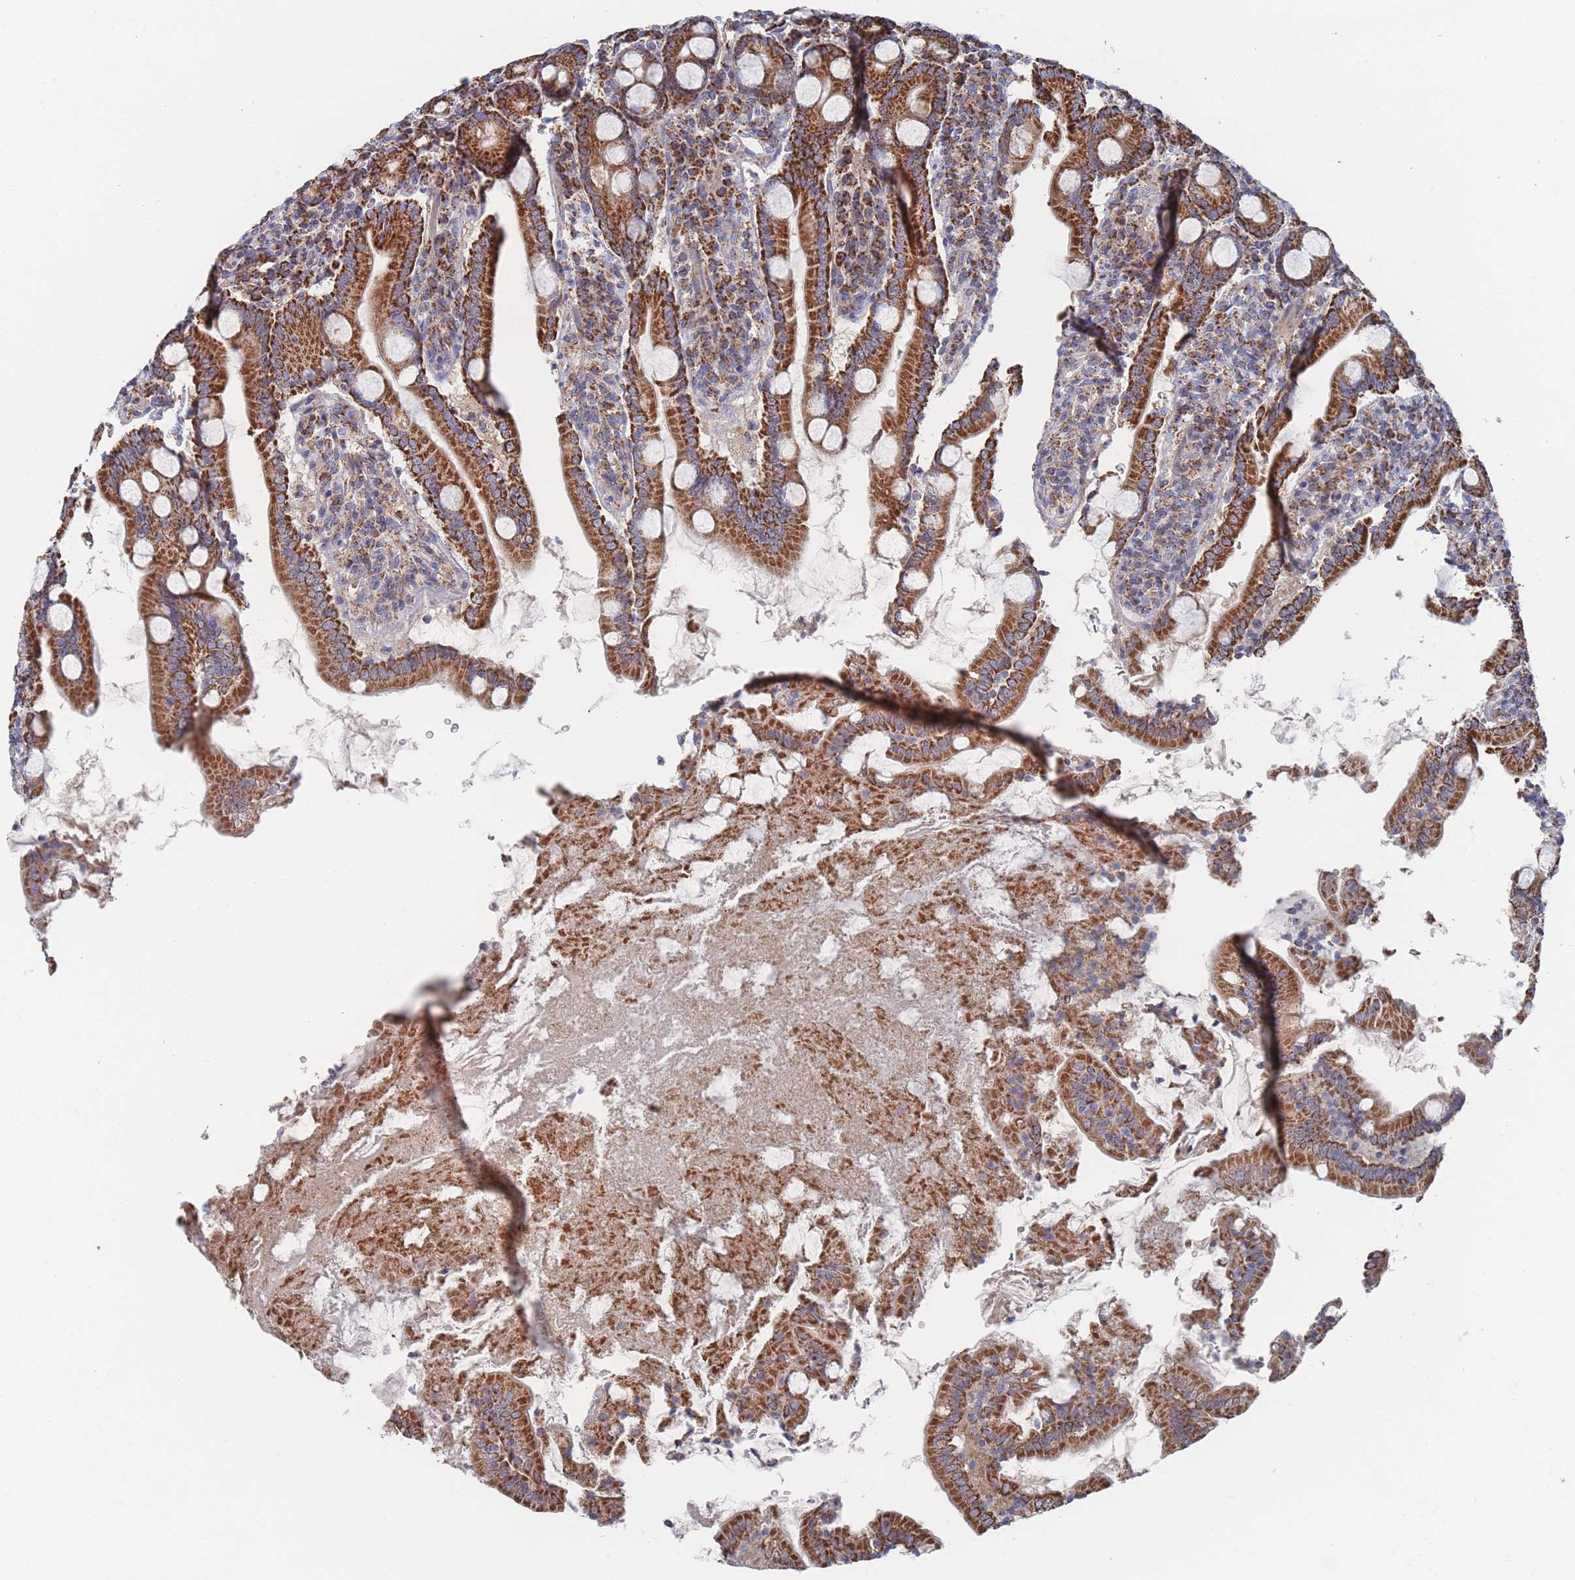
{"staining": {"intensity": "strong", "quantity": ">75%", "location": "cytoplasmic/membranous"}, "tissue": "duodenum", "cell_type": "Glandular cells", "image_type": "normal", "snomed": [{"axis": "morphology", "description": "Normal tissue, NOS"}, {"axis": "topography", "description": "Duodenum"}], "caption": "Immunohistochemistry image of normal duodenum: human duodenum stained using immunohistochemistry exhibits high levels of strong protein expression localized specifically in the cytoplasmic/membranous of glandular cells, appearing as a cytoplasmic/membranous brown color.", "gene": "IKZF4", "patient": {"sex": "male", "age": 35}}